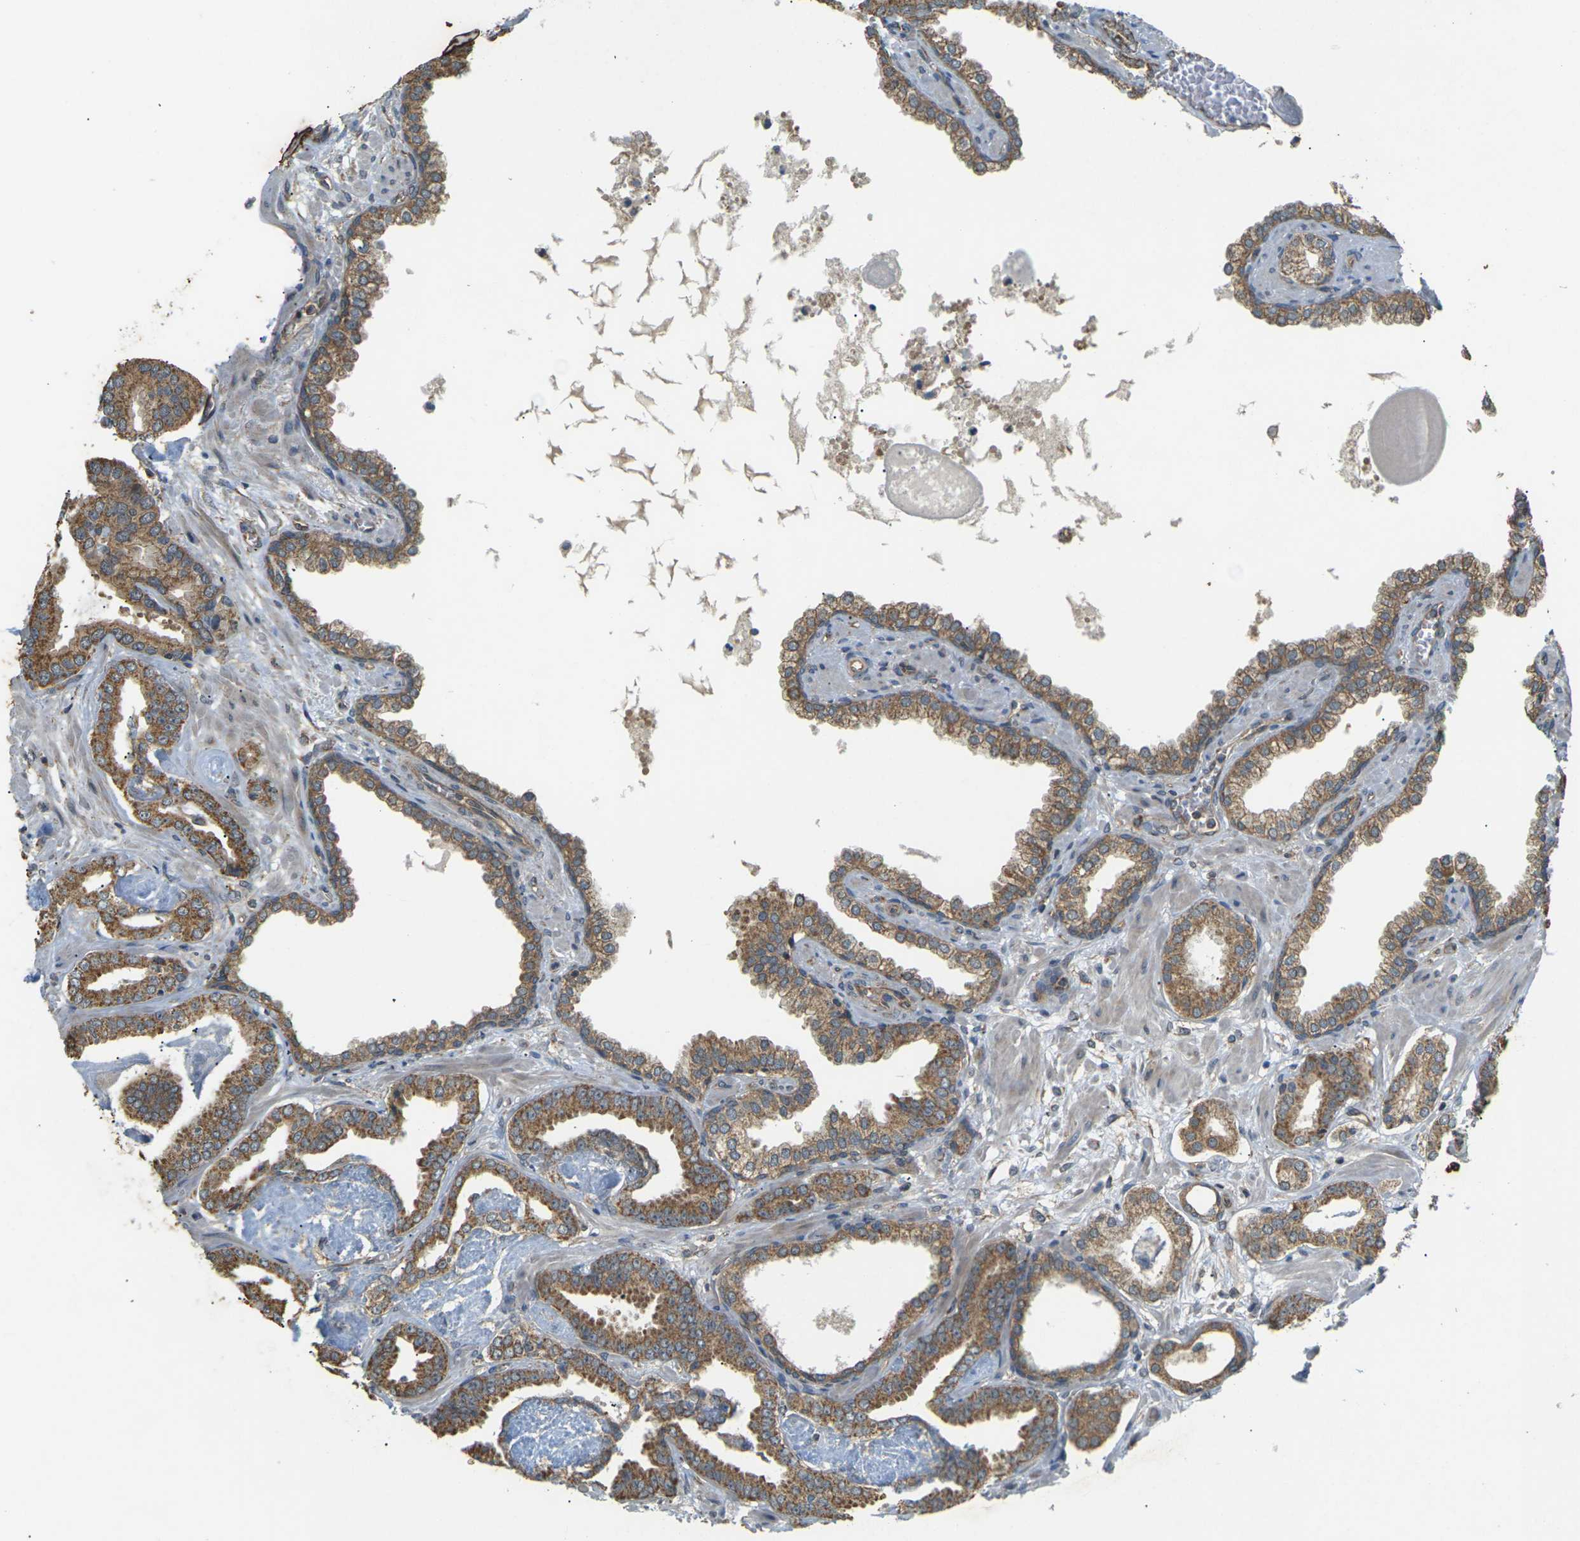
{"staining": {"intensity": "moderate", "quantity": ">75%", "location": "cytoplasmic/membranous"}, "tissue": "prostate cancer", "cell_type": "Tumor cells", "image_type": "cancer", "snomed": [{"axis": "morphology", "description": "Adenocarcinoma, Low grade"}, {"axis": "topography", "description": "Prostate"}], "caption": "Tumor cells demonstrate medium levels of moderate cytoplasmic/membranous expression in about >75% of cells in human prostate cancer.", "gene": "KSR1", "patient": {"sex": "male", "age": 53}}